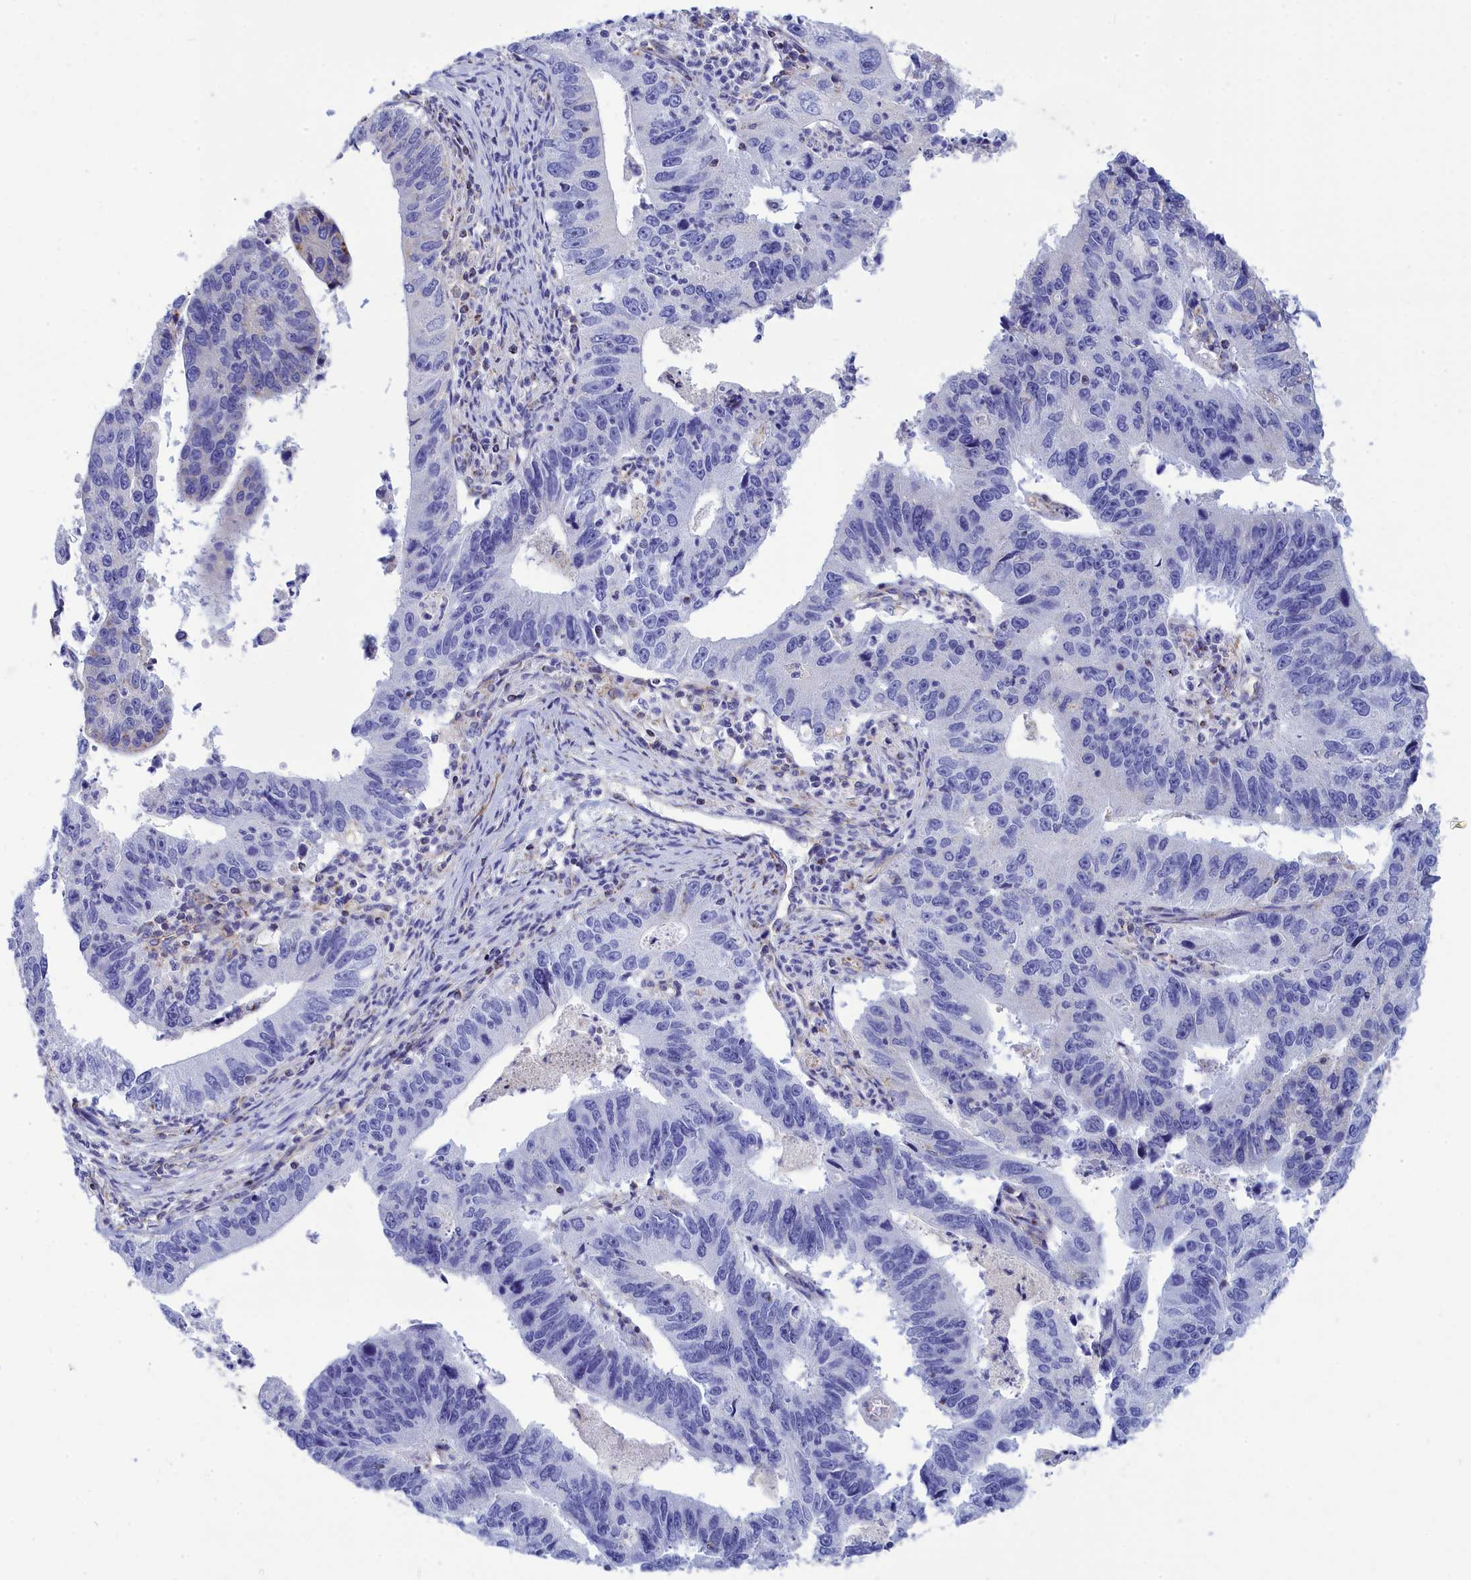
{"staining": {"intensity": "negative", "quantity": "none", "location": "none"}, "tissue": "stomach cancer", "cell_type": "Tumor cells", "image_type": "cancer", "snomed": [{"axis": "morphology", "description": "Adenocarcinoma, NOS"}, {"axis": "topography", "description": "Stomach"}], "caption": "There is no significant positivity in tumor cells of stomach cancer.", "gene": "CCRL2", "patient": {"sex": "male", "age": 59}}